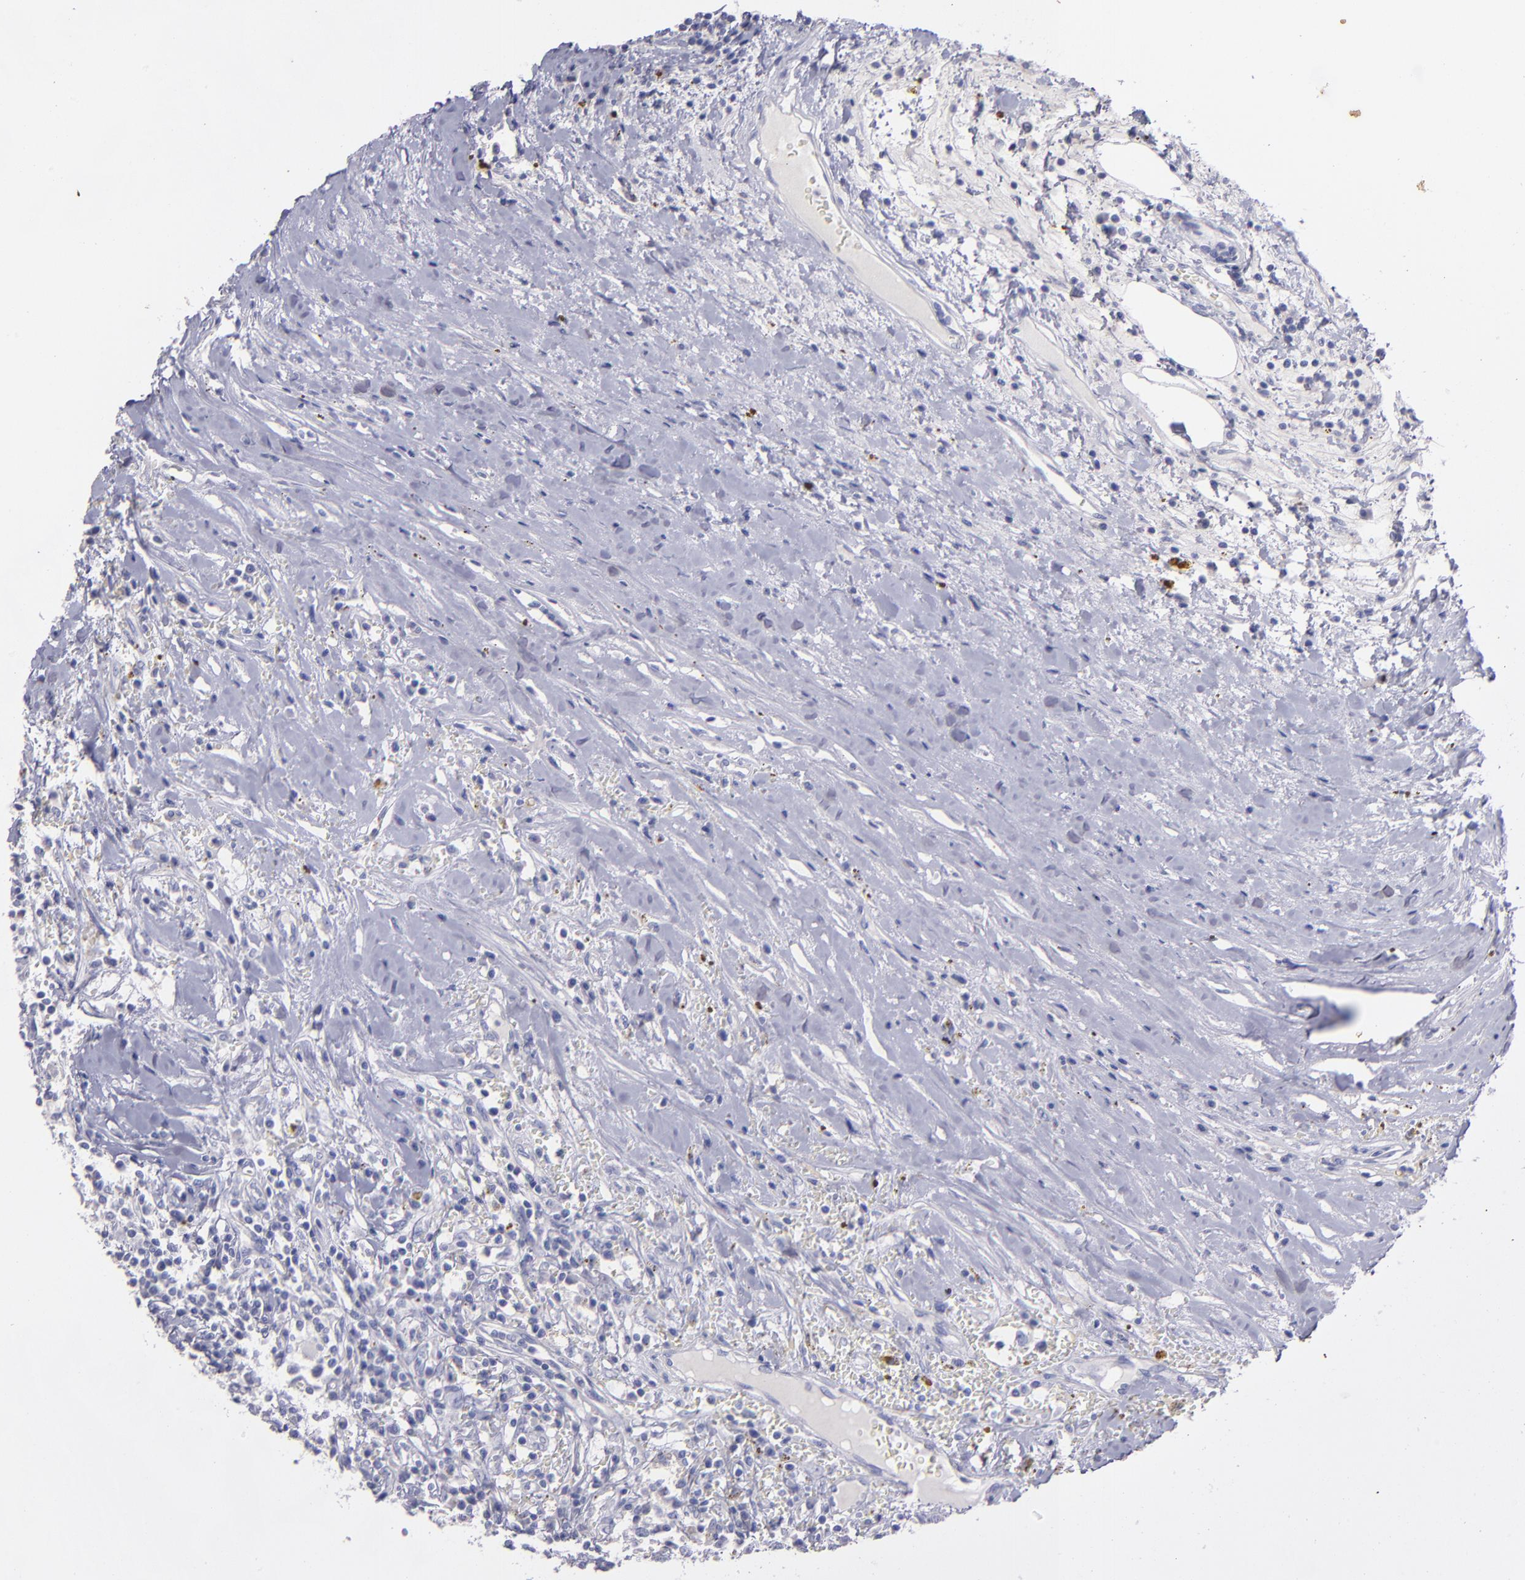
{"staining": {"intensity": "negative", "quantity": "none", "location": "none"}, "tissue": "renal cancer", "cell_type": "Tumor cells", "image_type": "cancer", "snomed": [{"axis": "morphology", "description": "Adenocarcinoma, NOS"}, {"axis": "topography", "description": "Kidney"}], "caption": "This is an immunohistochemistry (IHC) photomicrograph of human renal cancer (adenocarcinoma). There is no positivity in tumor cells.", "gene": "SNAP25", "patient": {"sex": "male", "age": 82}}